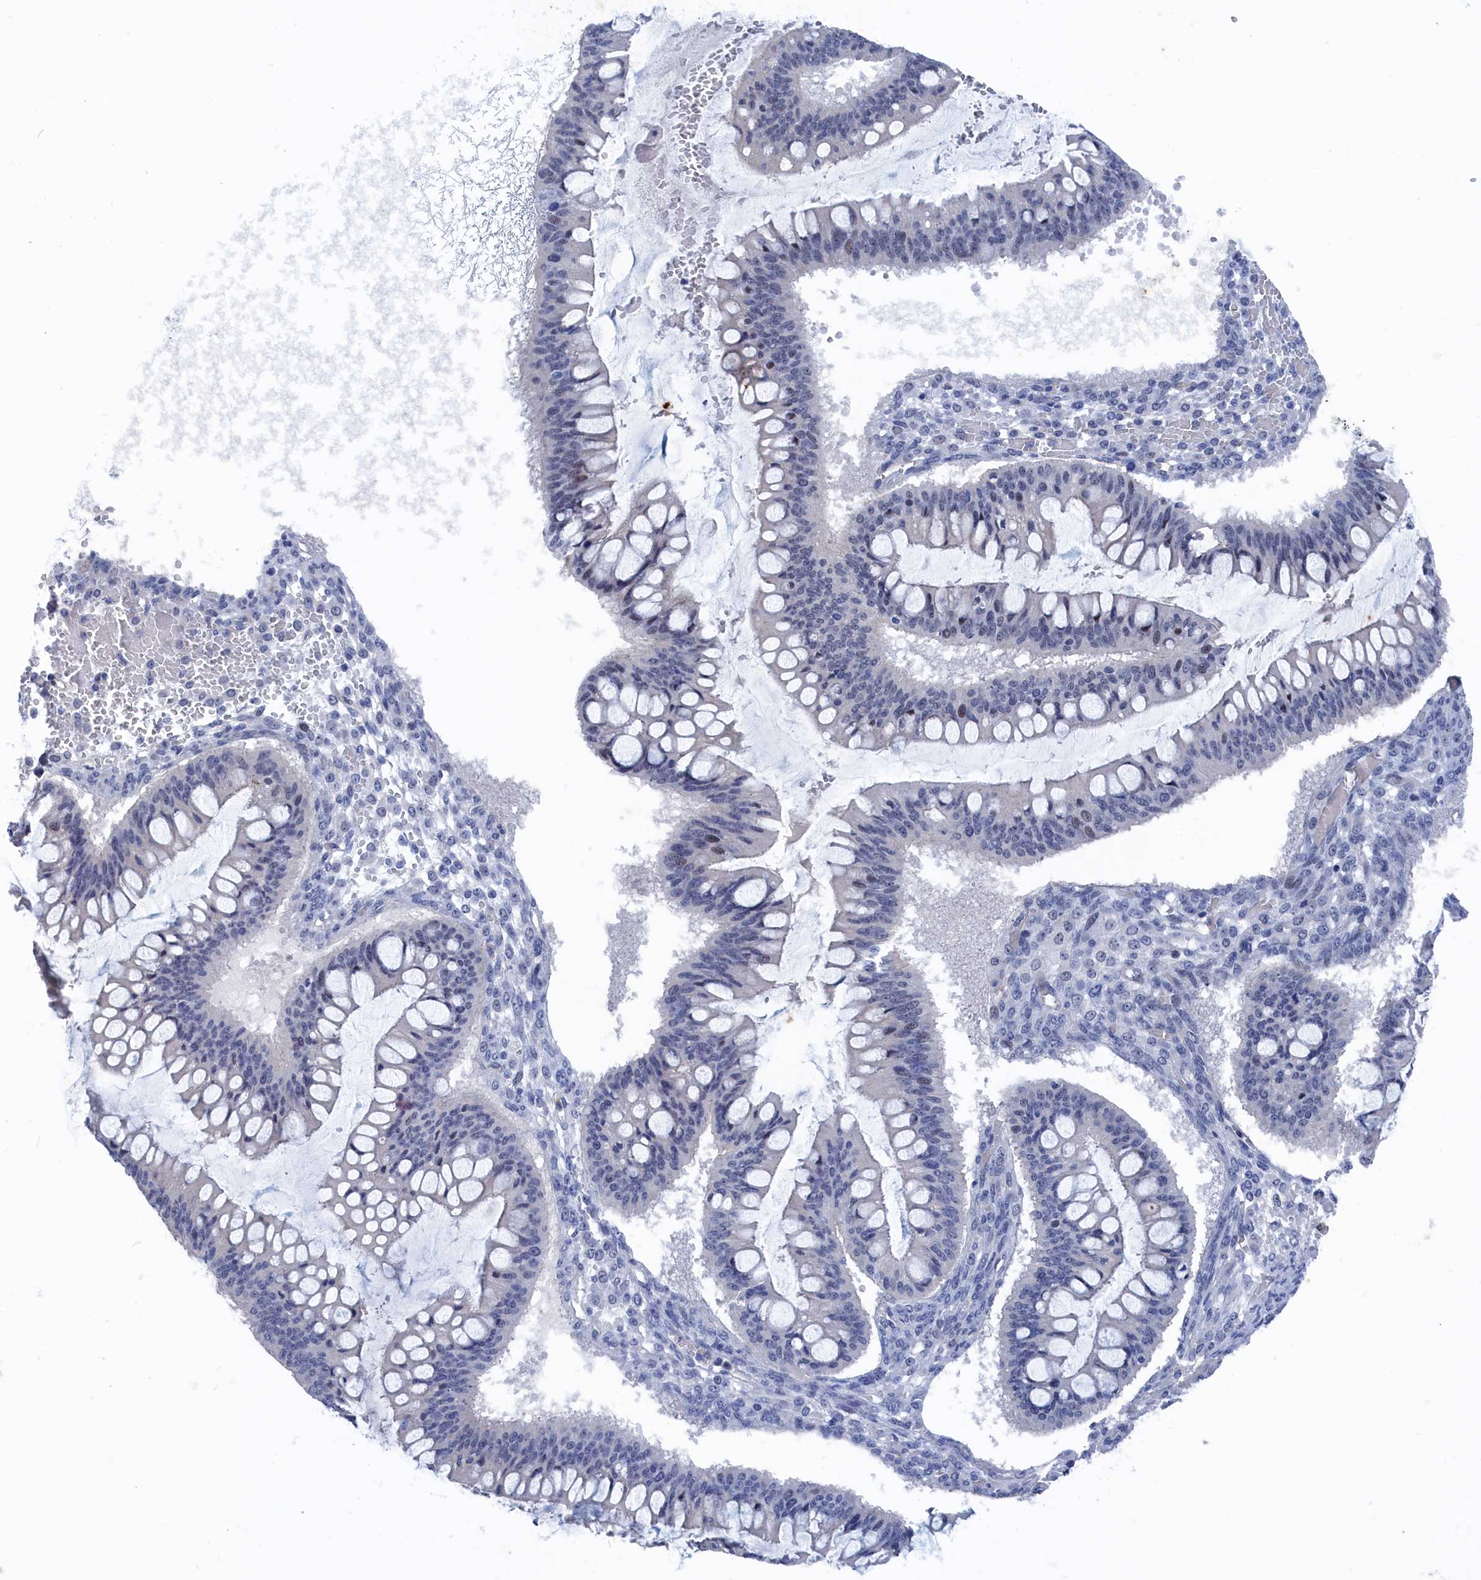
{"staining": {"intensity": "negative", "quantity": "none", "location": "none"}, "tissue": "ovarian cancer", "cell_type": "Tumor cells", "image_type": "cancer", "snomed": [{"axis": "morphology", "description": "Cystadenocarcinoma, mucinous, NOS"}, {"axis": "topography", "description": "Ovary"}], "caption": "The micrograph reveals no significant positivity in tumor cells of mucinous cystadenocarcinoma (ovarian).", "gene": "MARCHF3", "patient": {"sex": "female", "age": 73}}